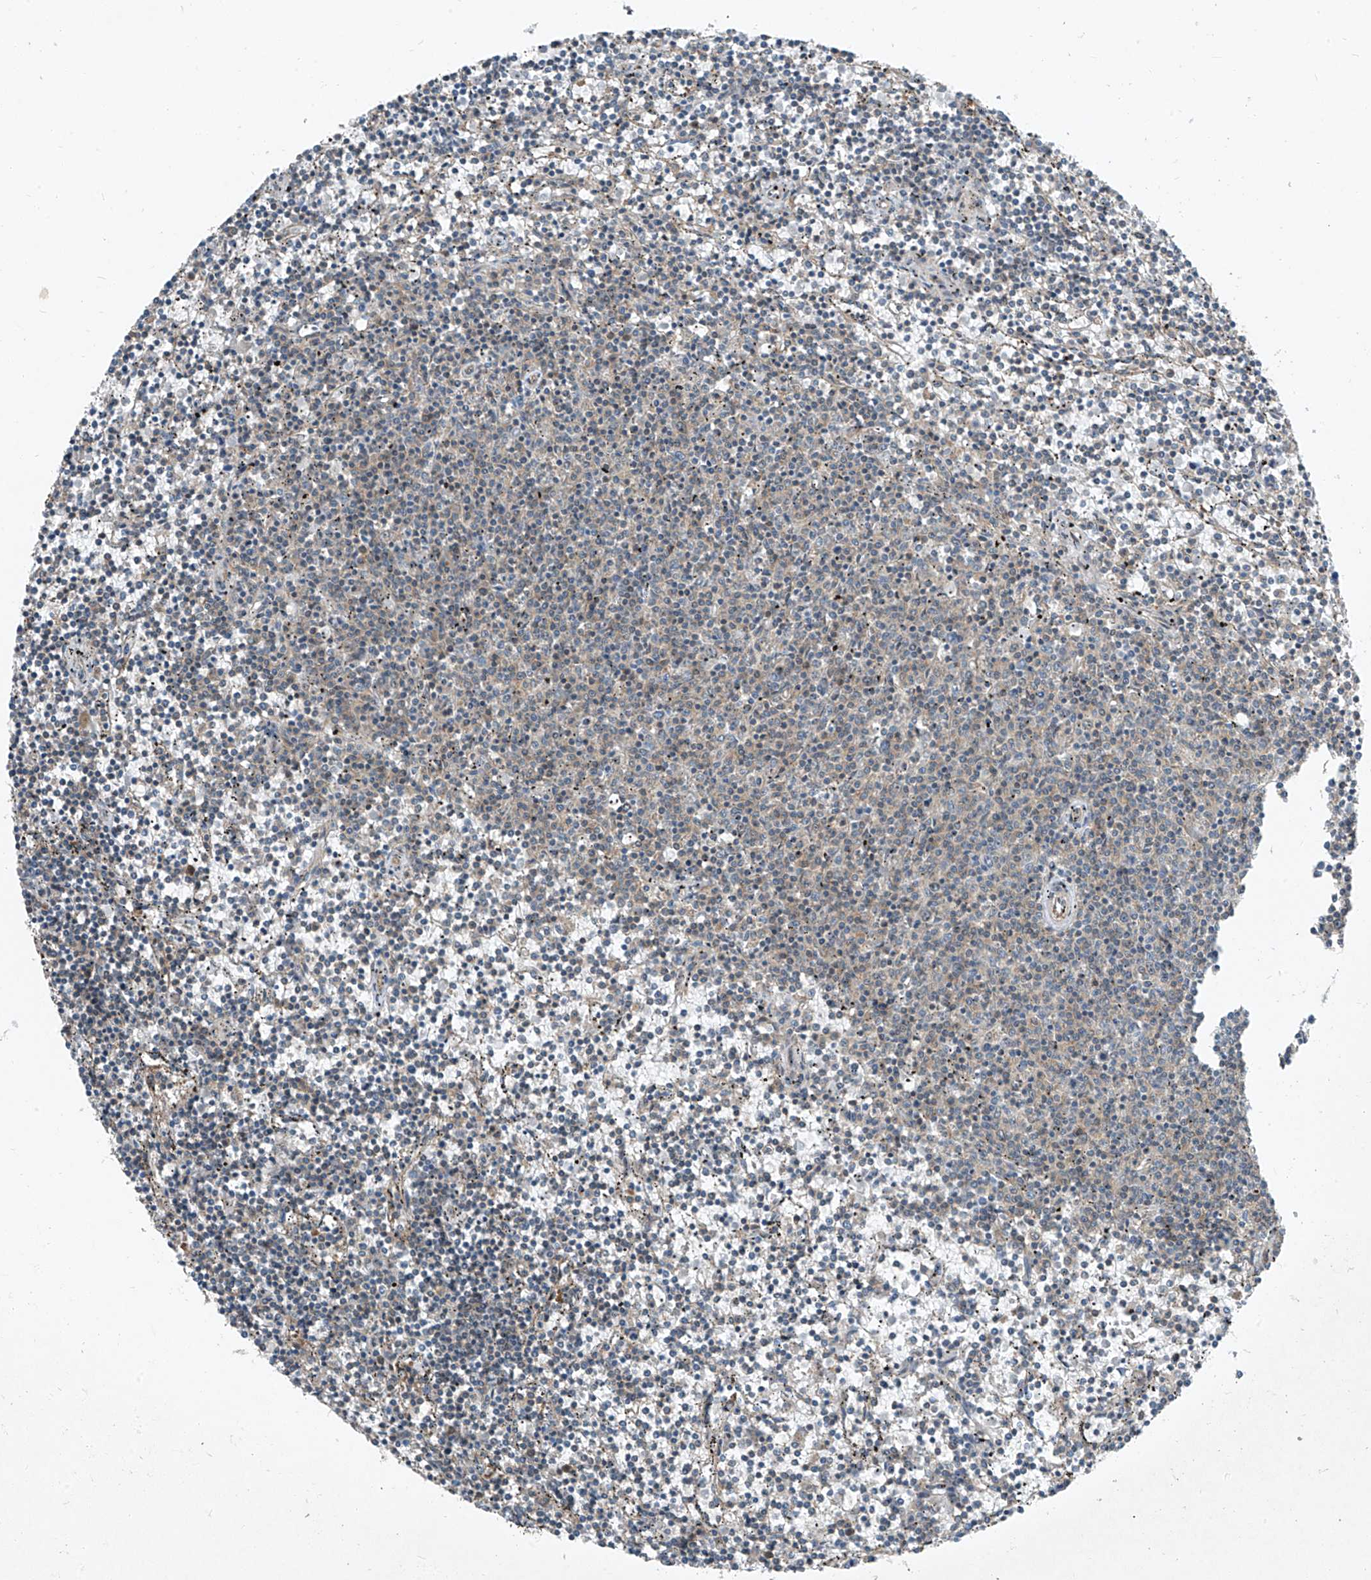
{"staining": {"intensity": "negative", "quantity": "none", "location": "none"}, "tissue": "lymphoma", "cell_type": "Tumor cells", "image_type": "cancer", "snomed": [{"axis": "morphology", "description": "Malignant lymphoma, non-Hodgkin's type, Low grade"}, {"axis": "topography", "description": "Spleen"}], "caption": "The immunohistochemistry (IHC) histopathology image has no significant positivity in tumor cells of lymphoma tissue. The staining was performed using DAB to visualize the protein expression in brown, while the nuclei were stained in blue with hematoxylin (Magnification: 20x).", "gene": "PPCS", "patient": {"sex": "female", "age": 50}}